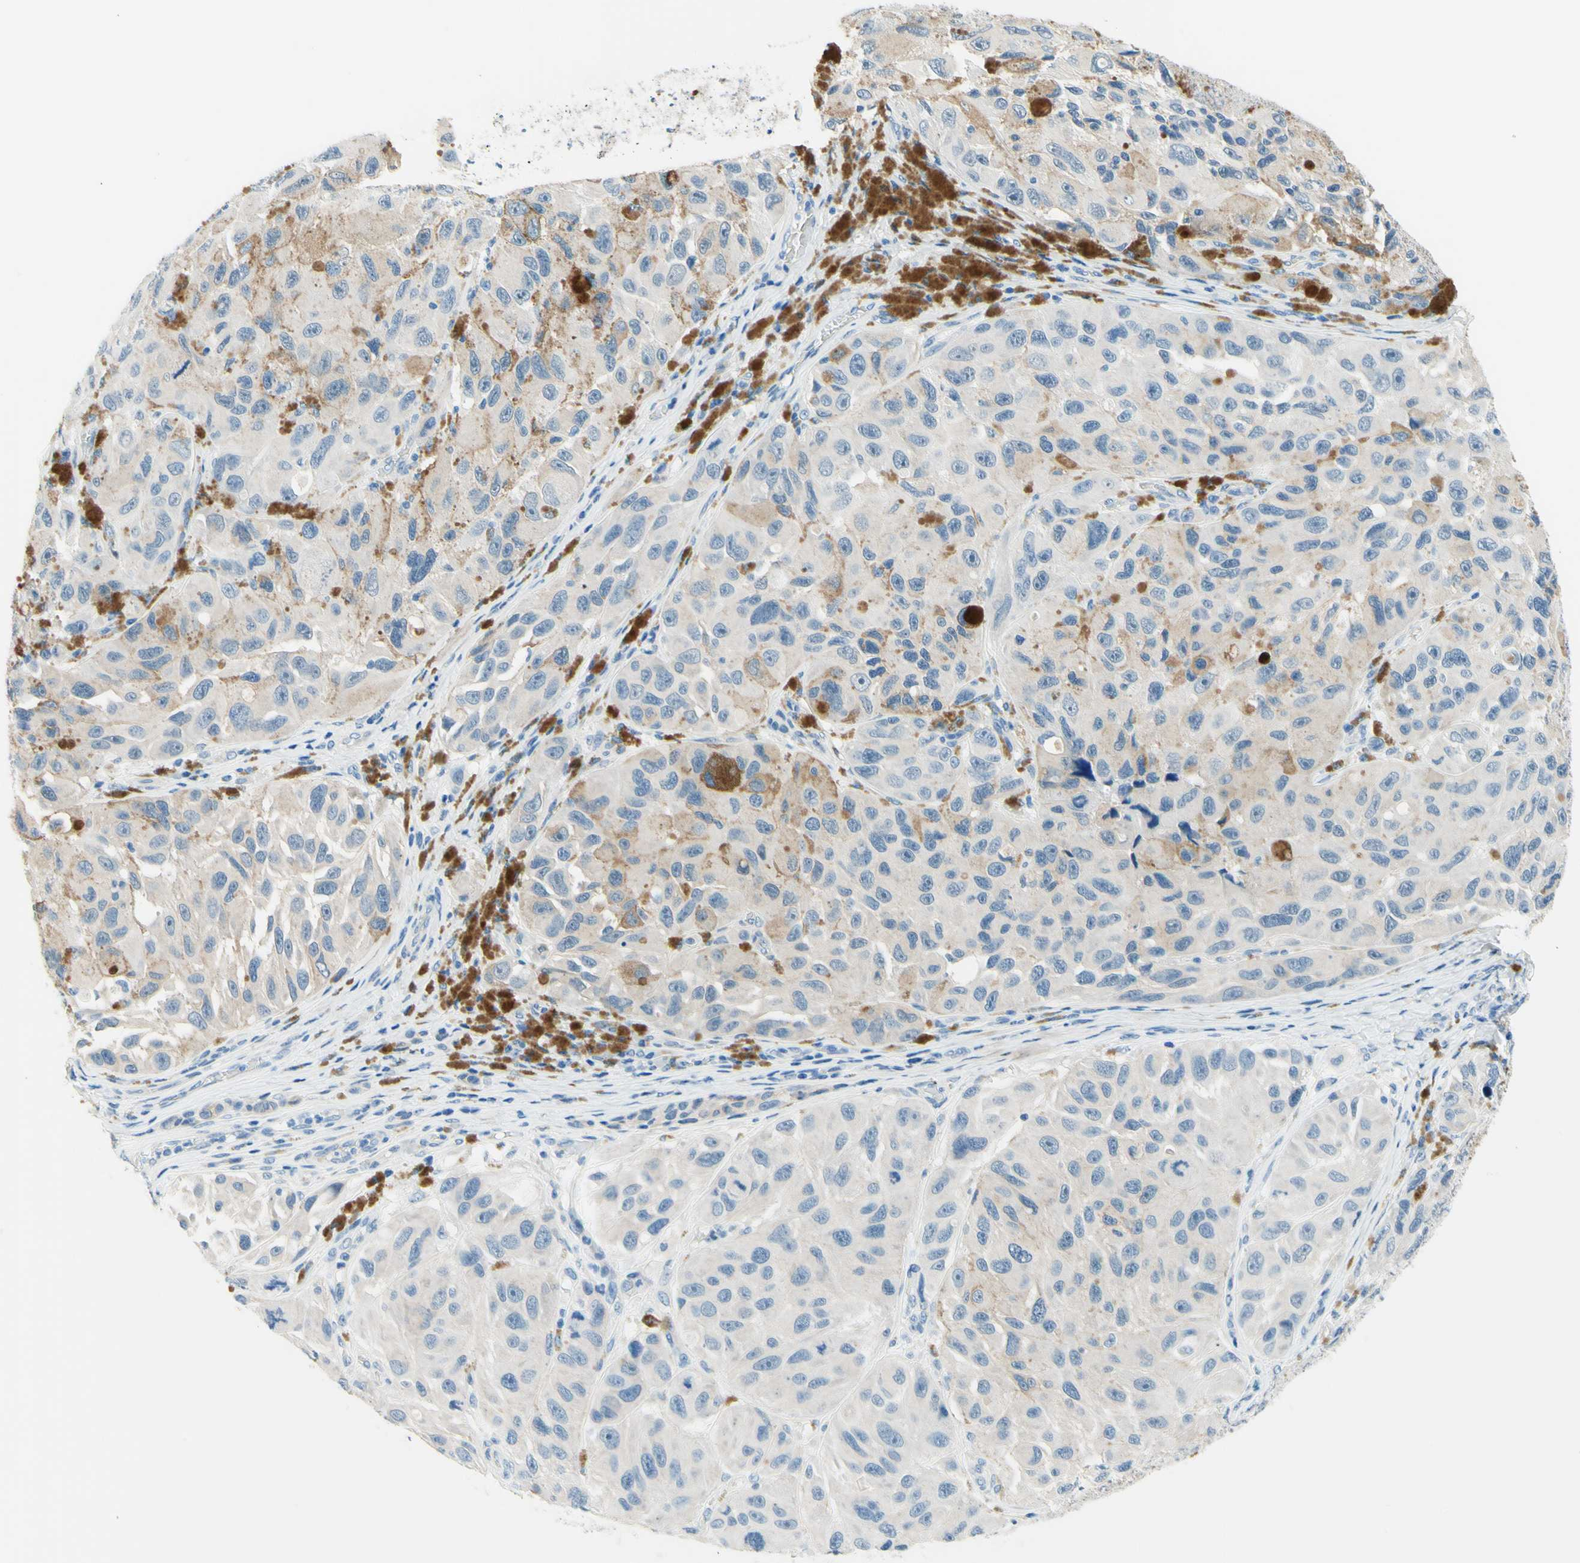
{"staining": {"intensity": "negative", "quantity": "none", "location": "none"}, "tissue": "melanoma", "cell_type": "Tumor cells", "image_type": "cancer", "snomed": [{"axis": "morphology", "description": "Malignant melanoma, NOS"}, {"axis": "topography", "description": "Skin"}], "caption": "Protein analysis of melanoma displays no significant positivity in tumor cells.", "gene": "PASD1", "patient": {"sex": "female", "age": 73}}